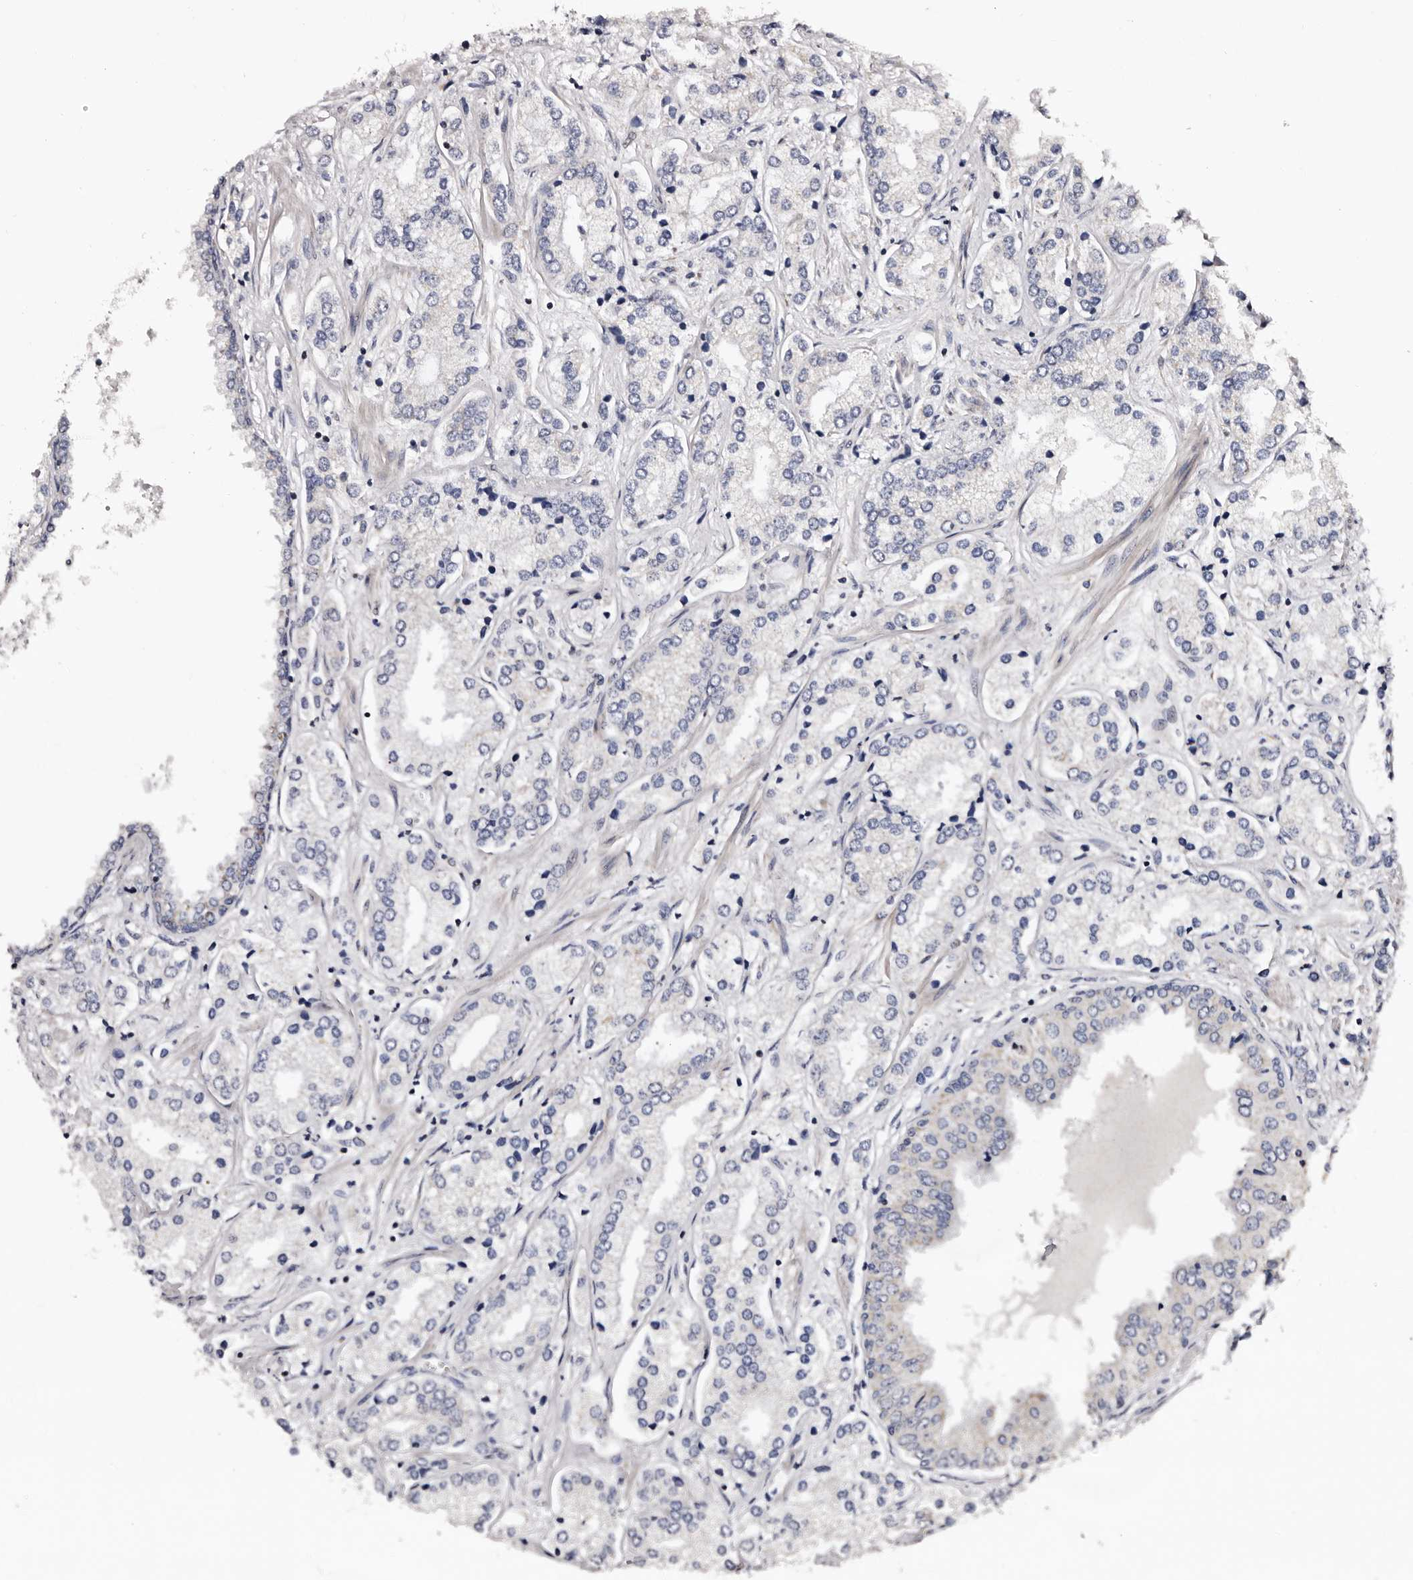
{"staining": {"intensity": "negative", "quantity": "none", "location": "none"}, "tissue": "prostate cancer", "cell_type": "Tumor cells", "image_type": "cancer", "snomed": [{"axis": "morphology", "description": "Adenocarcinoma, High grade"}, {"axis": "topography", "description": "Prostate"}], "caption": "This is an immunohistochemistry (IHC) photomicrograph of human prostate cancer (adenocarcinoma (high-grade)). There is no staining in tumor cells.", "gene": "TAF4B", "patient": {"sex": "male", "age": 66}}